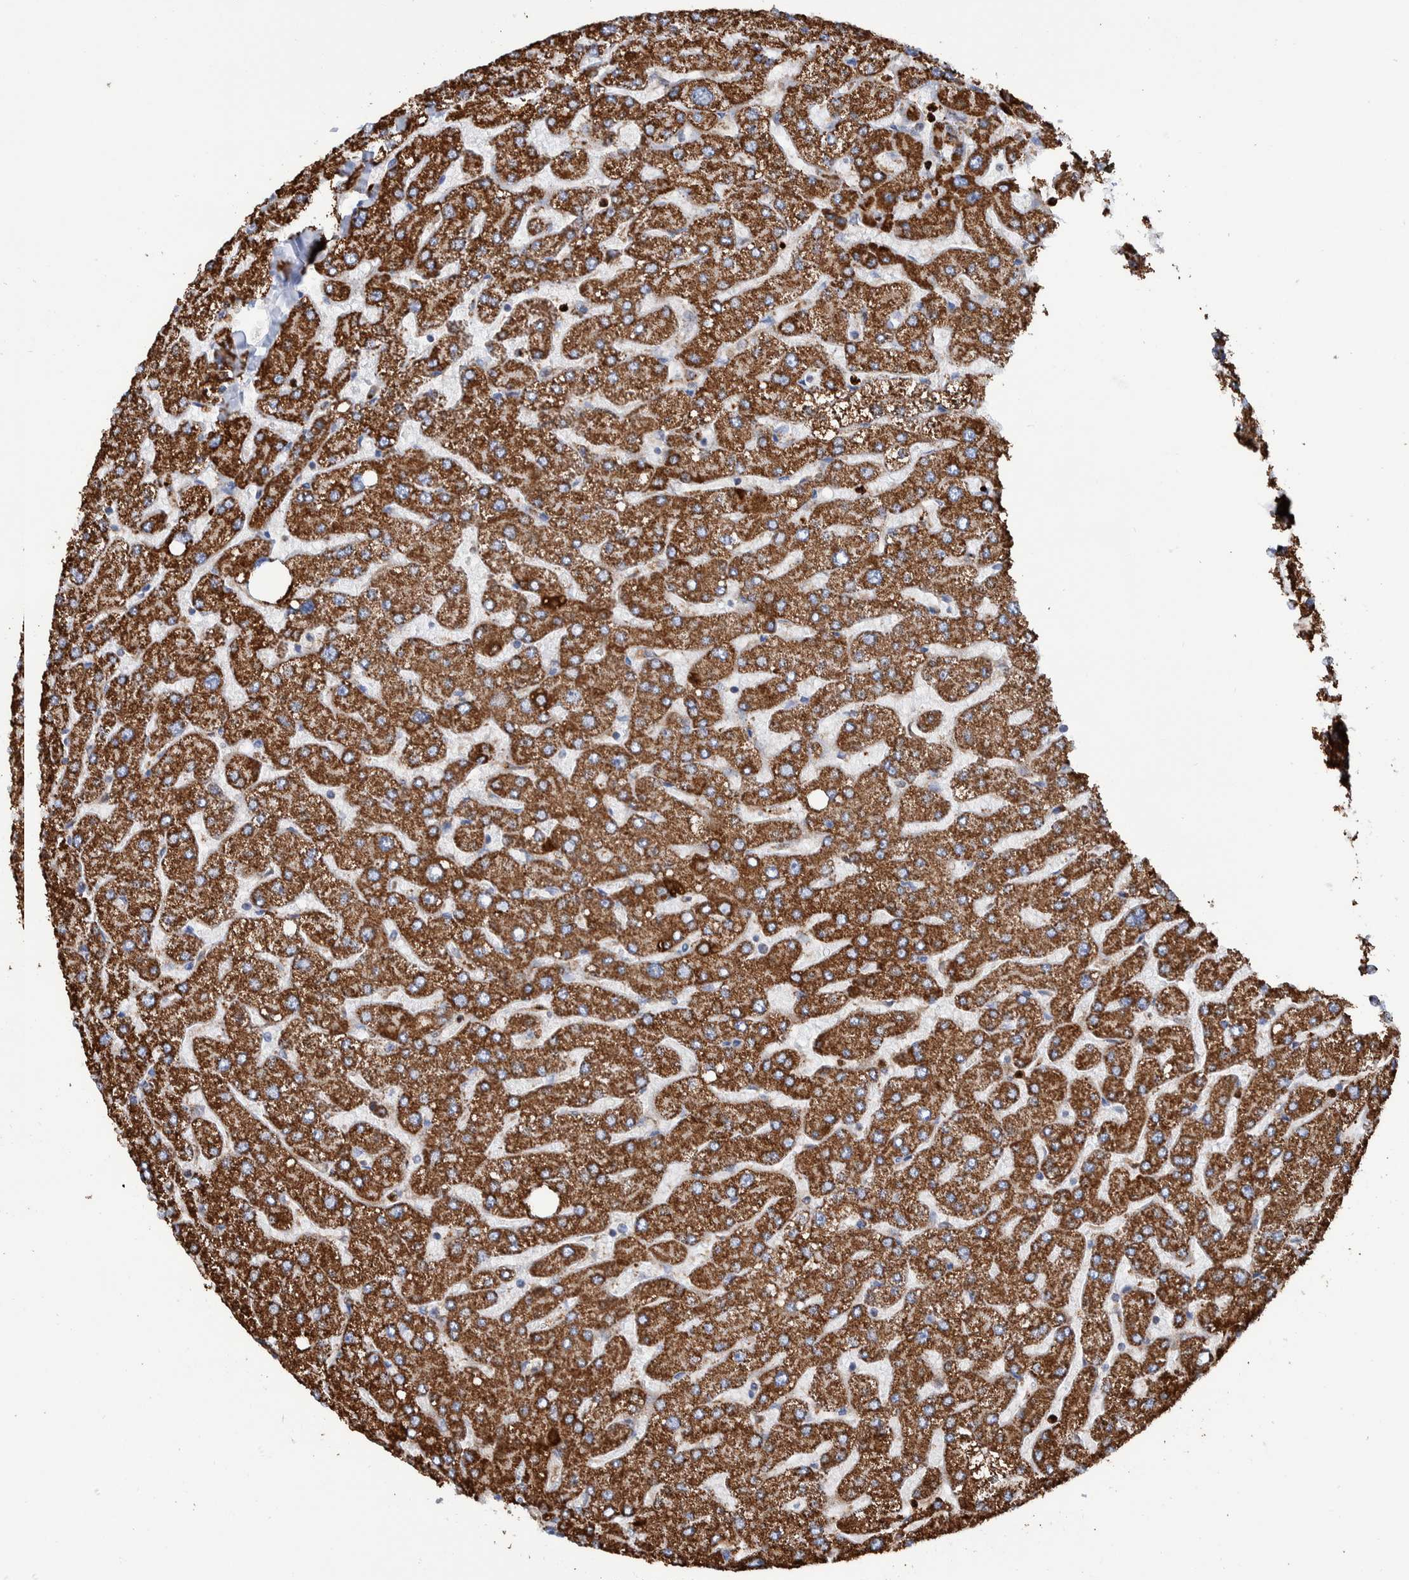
{"staining": {"intensity": "negative", "quantity": "none", "location": "none"}, "tissue": "liver", "cell_type": "Cholangiocytes", "image_type": "normal", "snomed": [{"axis": "morphology", "description": "Normal tissue, NOS"}, {"axis": "topography", "description": "Liver"}], "caption": "High power microscopy micrograph of an IHC image of normal liver, revealing no significant positivity in cholangiocytes.", "gene": "DECR1", "patient": {"sex": "male", "age": 55}}